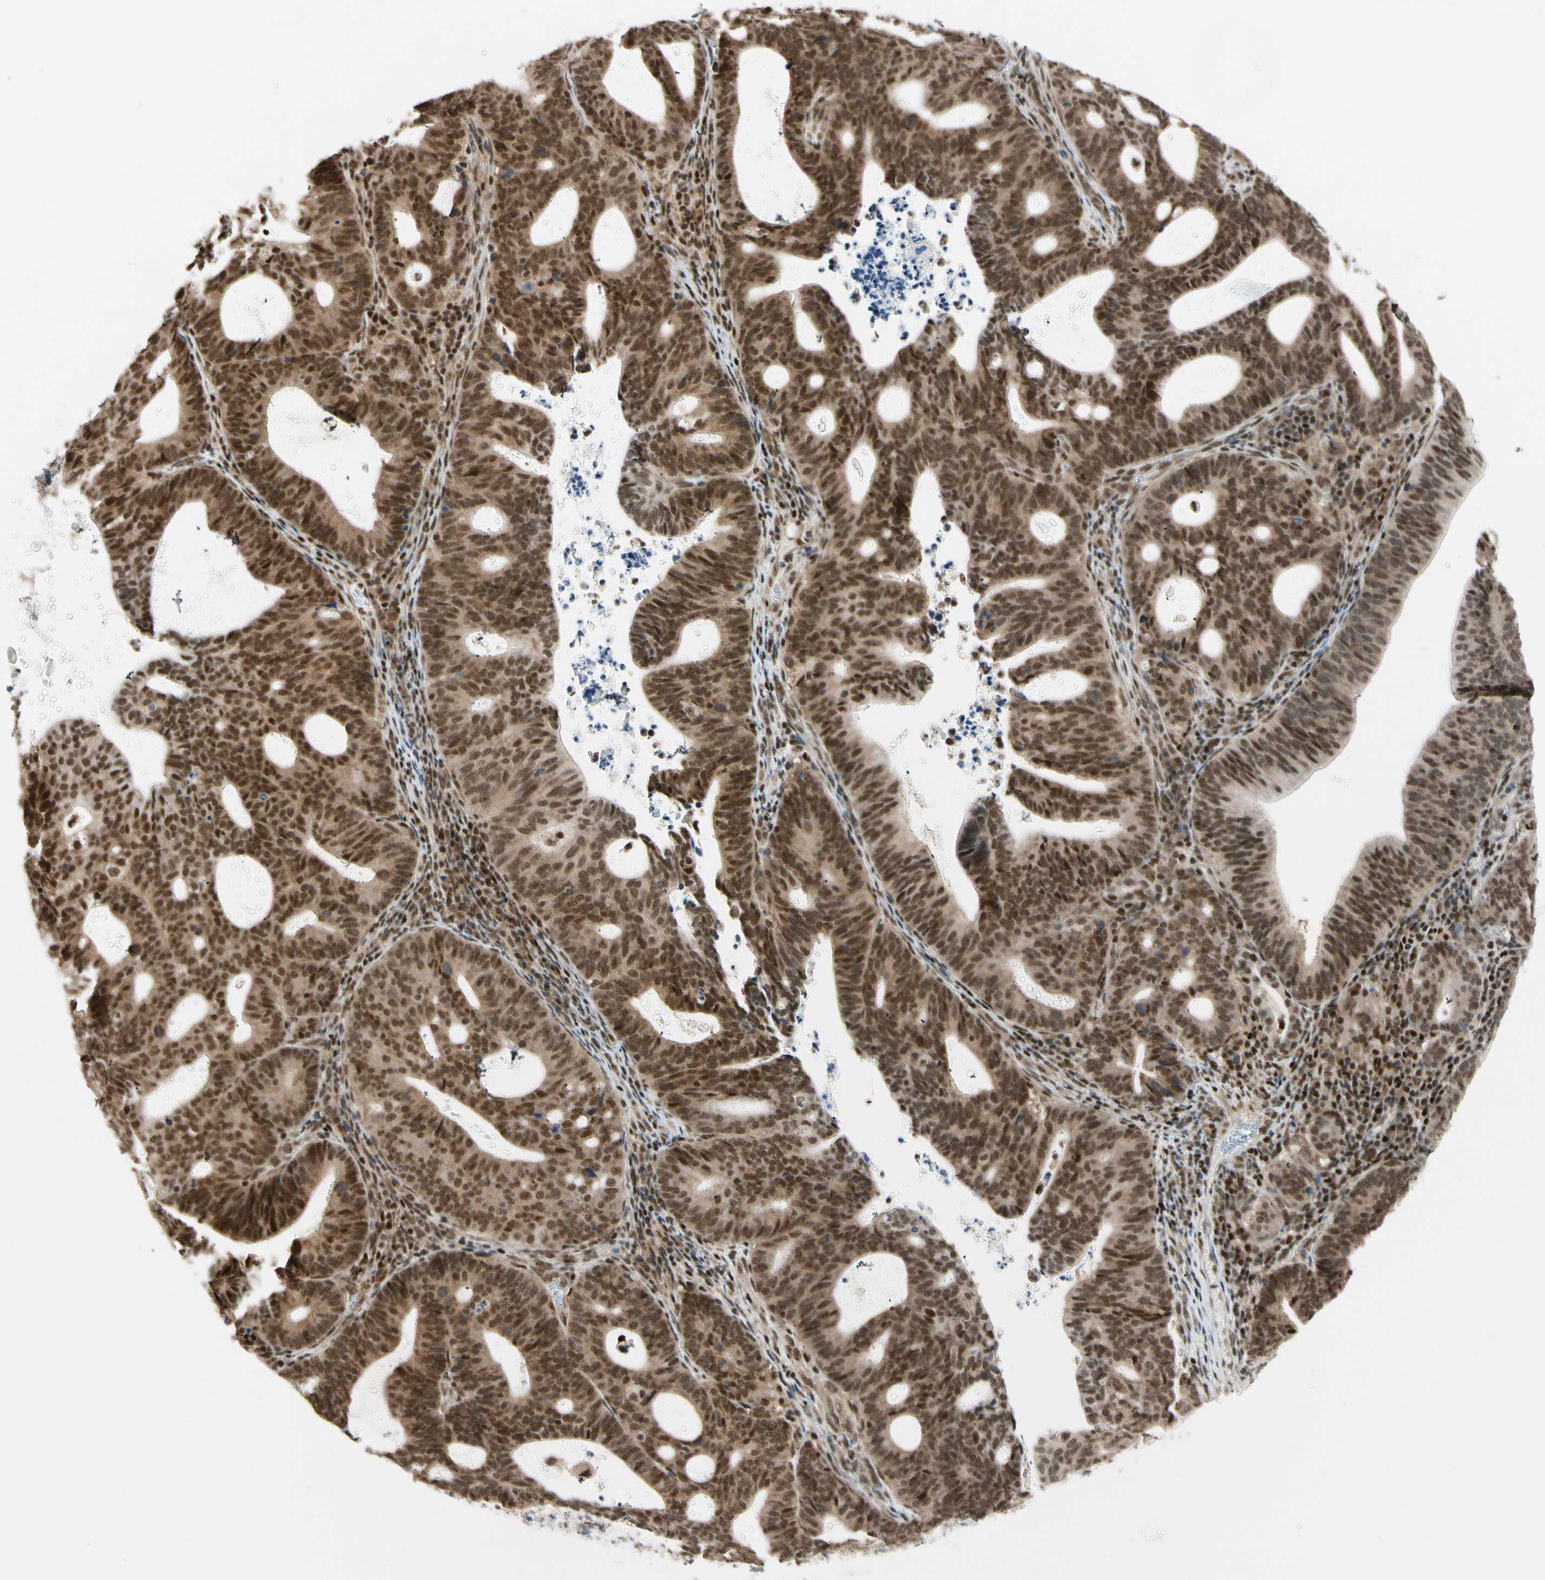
{"staining": {"intensity": "strong", "quantity": ">75%", "location": "cytoplasmic/membranous,nuclear"}, "tissue": "endometrial cancer", "cell_type": "Tumor cells", "image_type": "cancer", "snomed": [{"axis": "morphology", "description": "Adenocarcinoma, NOS"}, {"axis": "topography", "description": "Uterus"}], "caption": "IHC photomicrograph of endometrial cancer stained for a protein (brown), which demonstrates high levels of strong cytoplasmic/membranous and nuclear staining in about >75% of tumor cells.", "gene": "DAXX", "patient": {"sex": "female", "age": 83}}